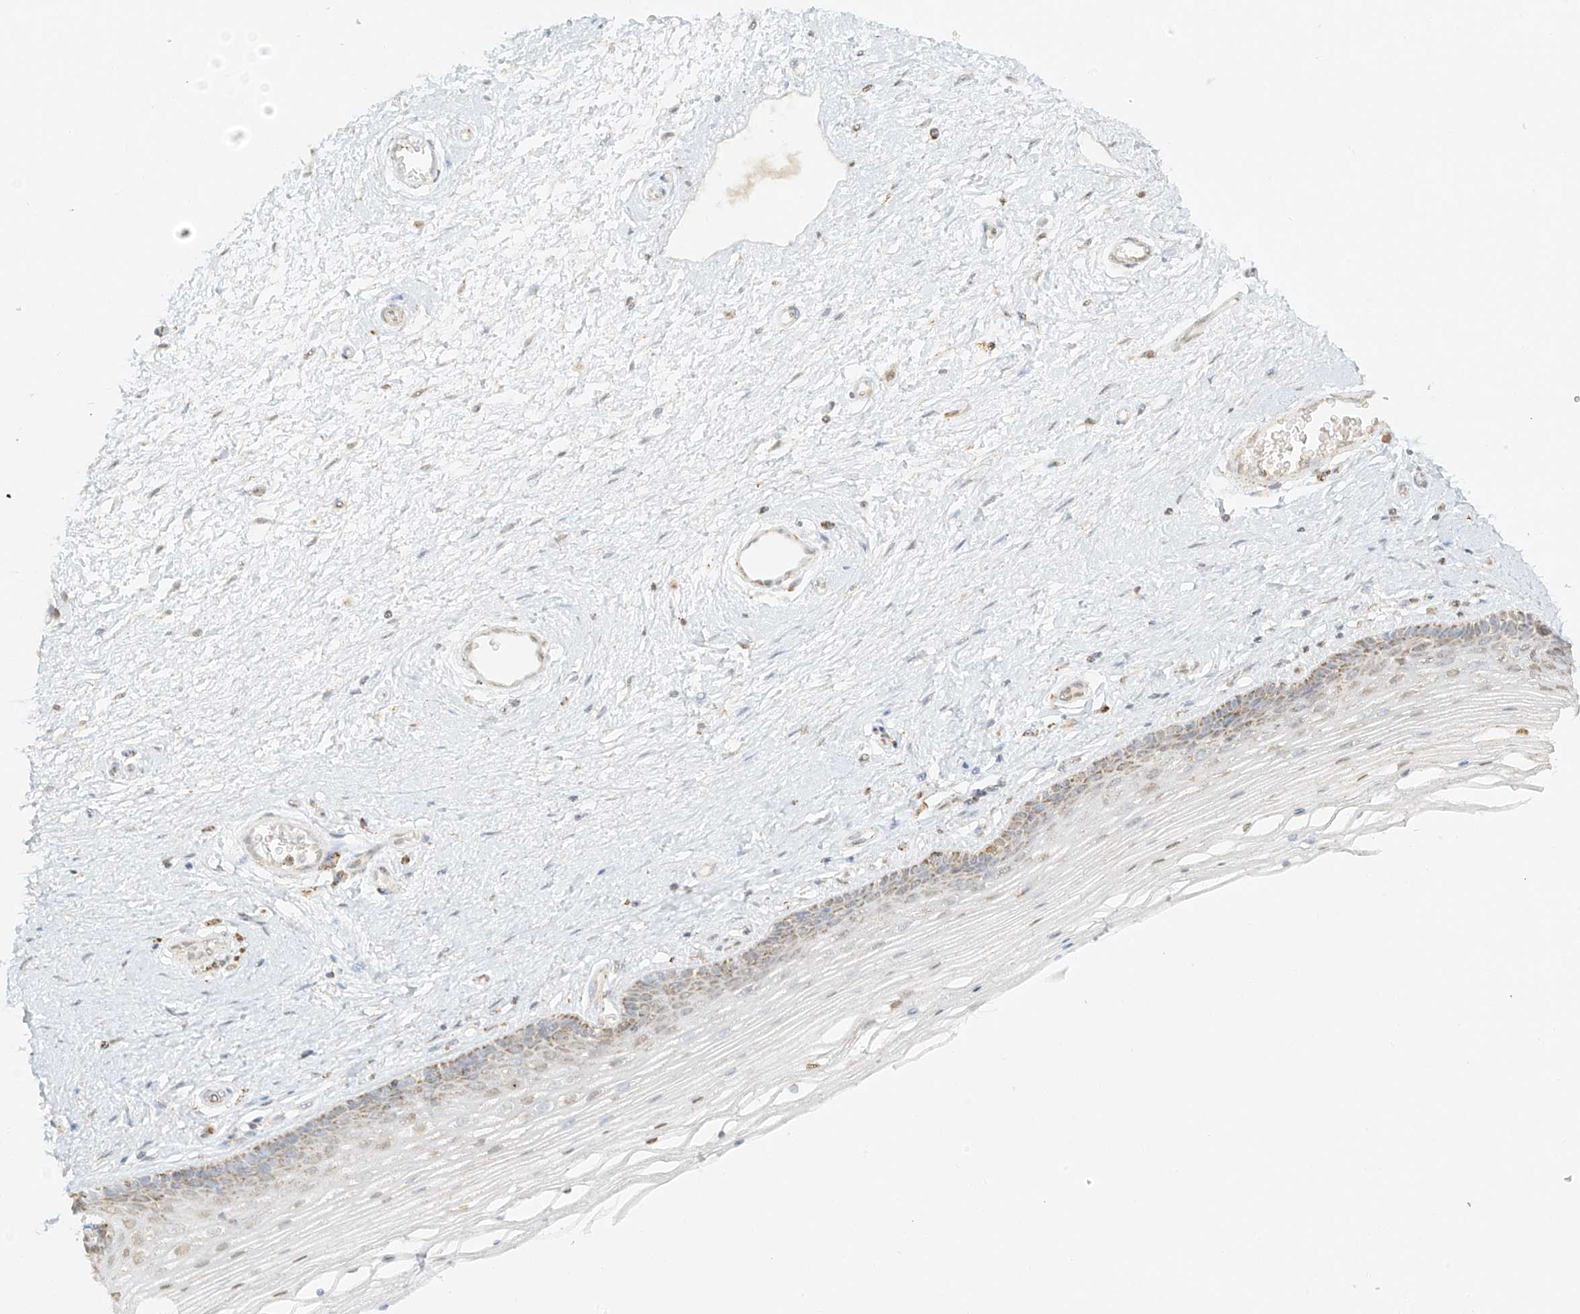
{"staining": {"intensity": "weak", "quantity": "25%-75%", "location": "cytoplasmic/membranous"}, "tissue": "vagina", "cell_type": "Squamous epithelial cells", "image_type": "normal", "snomed": [{"axis": "morphology", "description": "Normal tissue, NOS"}, {"axis": "topography", "description": "Vagina"}], "caption": "Weak cytoplasmic/membranous protein positivity is appreciated in about 25%-75% of squamous epithelial cells in vagina.", "gene": "MIPEP", "patient": {"sex": "female", "age": 46}}